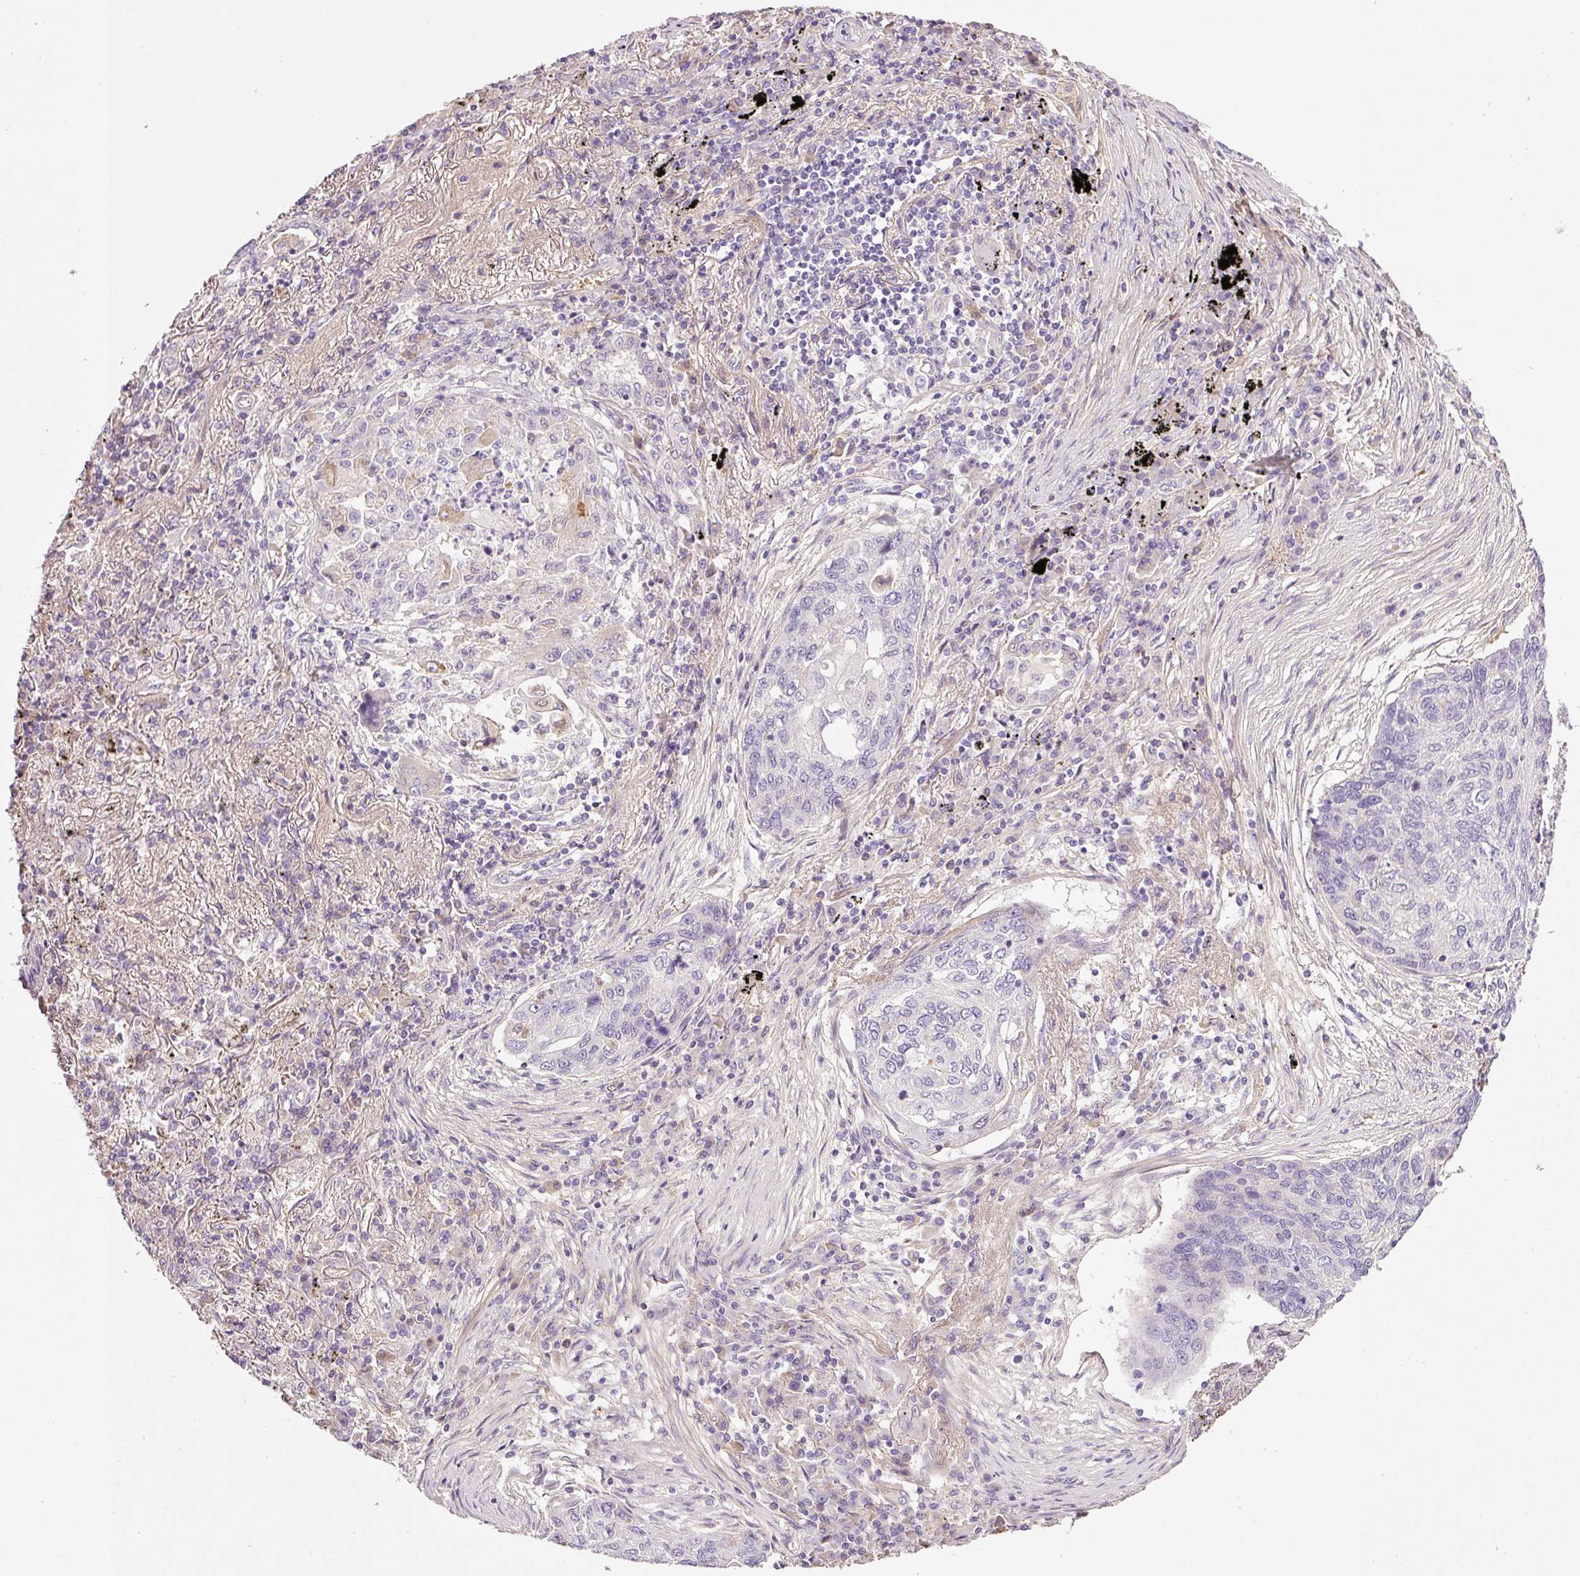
{"staining": {"intensity": "negative", "quantity": "none", "location": "none"}, "tissue": "lung cancer", "cell_type": "Tumor cells", "image_type": "cancer", "snomed": [{"axis": "morphology", "description": "Squamous cell carcinoma, NOS"}, {"axis": "topography", "description": "Lung"}], "caption": "Immunohistochemical staining of human lung cancer reveals no significant expression in tumor cells.", "gene": "SOS2", "patient": {"sex": "female", "age": 63}}